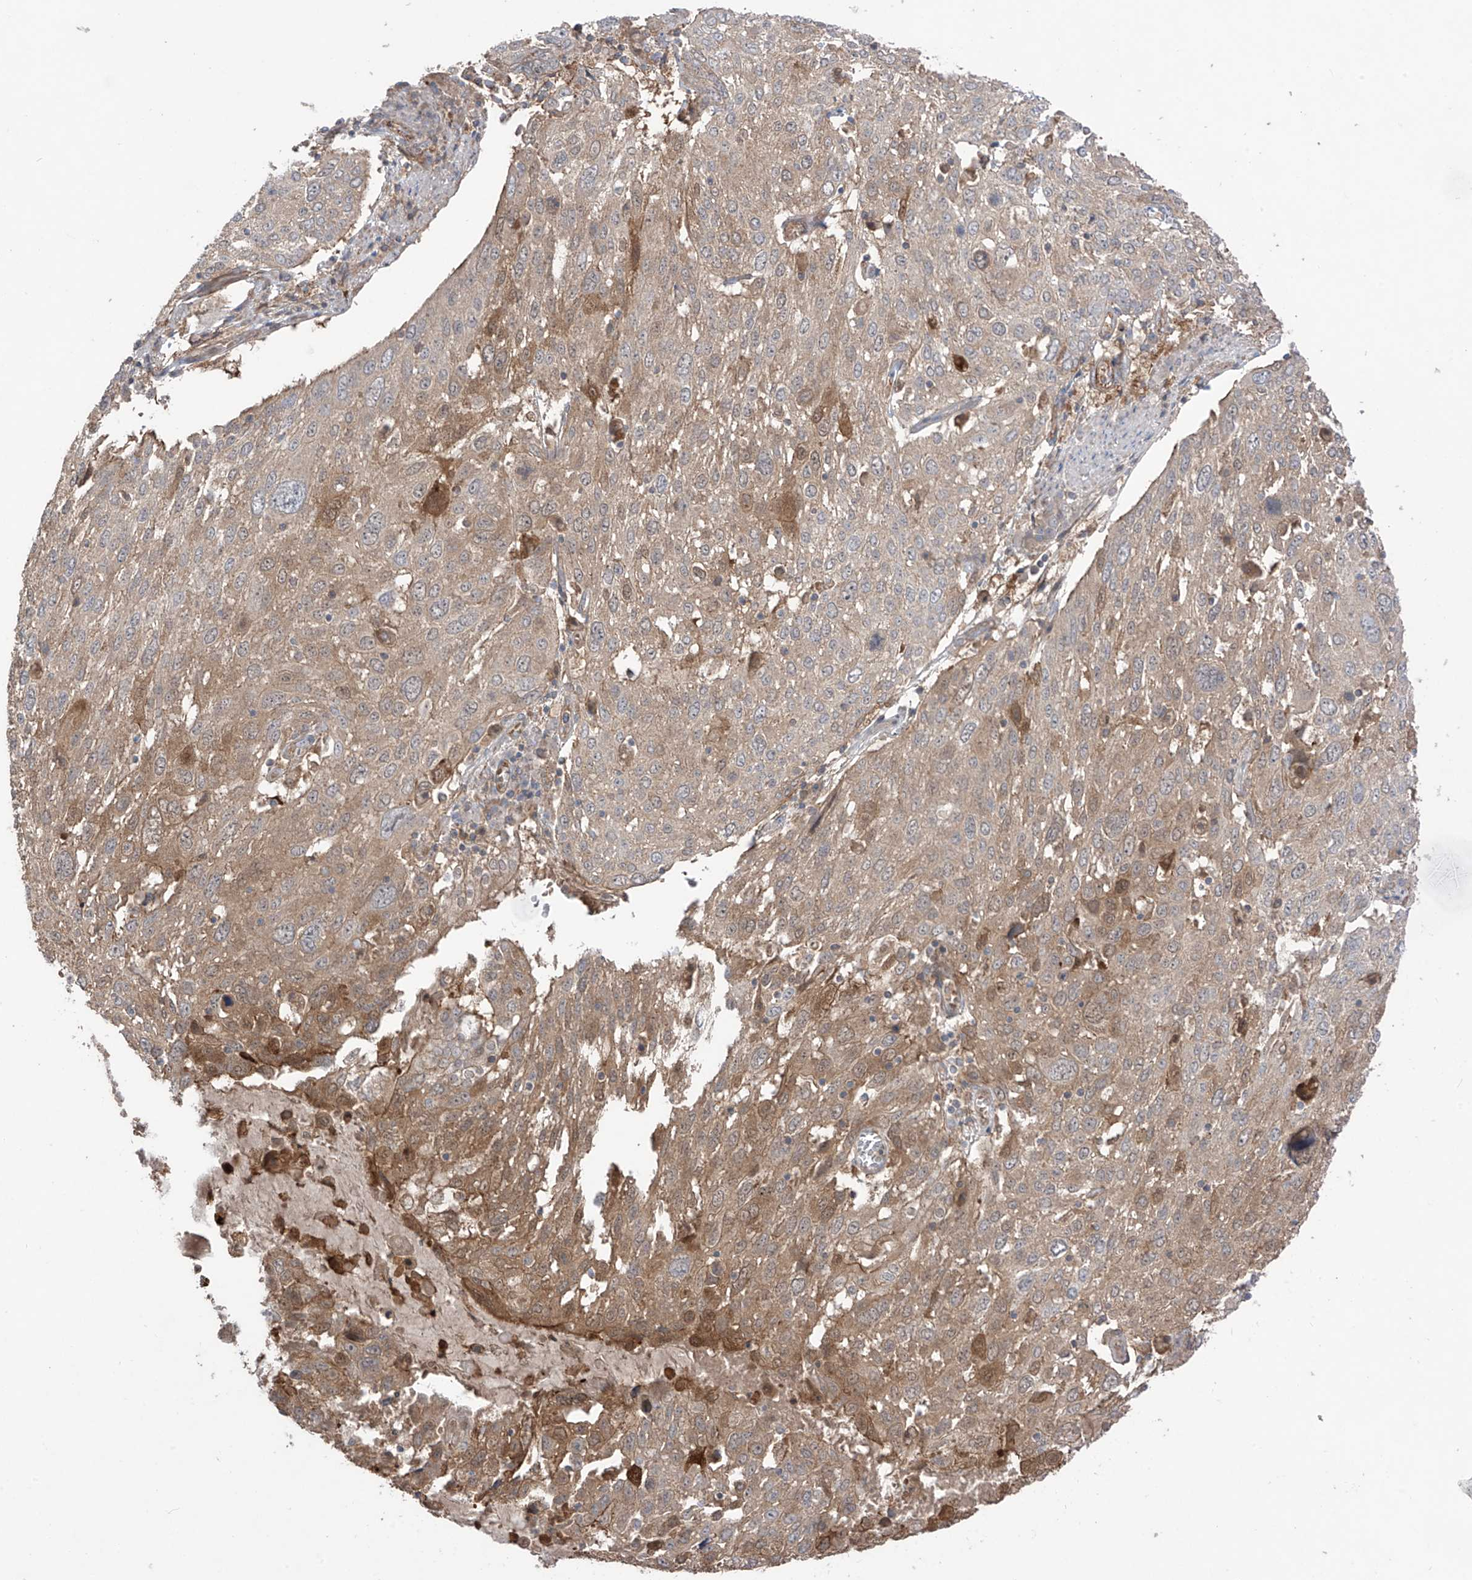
{"staining": {"intensity": "moderate", "quantity": "25%-75%", "location": "cytoplasmic/membranous"}, "tissue": "lung cancer", "cell_type": "Tumor cells", "image_type": "cancer", "snomed": [{"axis": "morphology", "description": "Squamous cell carcinoma, NOS"}, {"axis": "topography", "description": "Lung"}], "caption": "Moderate cytoplasmic/membranous staining for a protein is identified in about 25%-75% of tumor cells of lung cancer (squamous cell carcinoma) using immunohistochemistry (IHC).", "gene": "TRMU", "patient": {"sex": "male", "age": 65}}